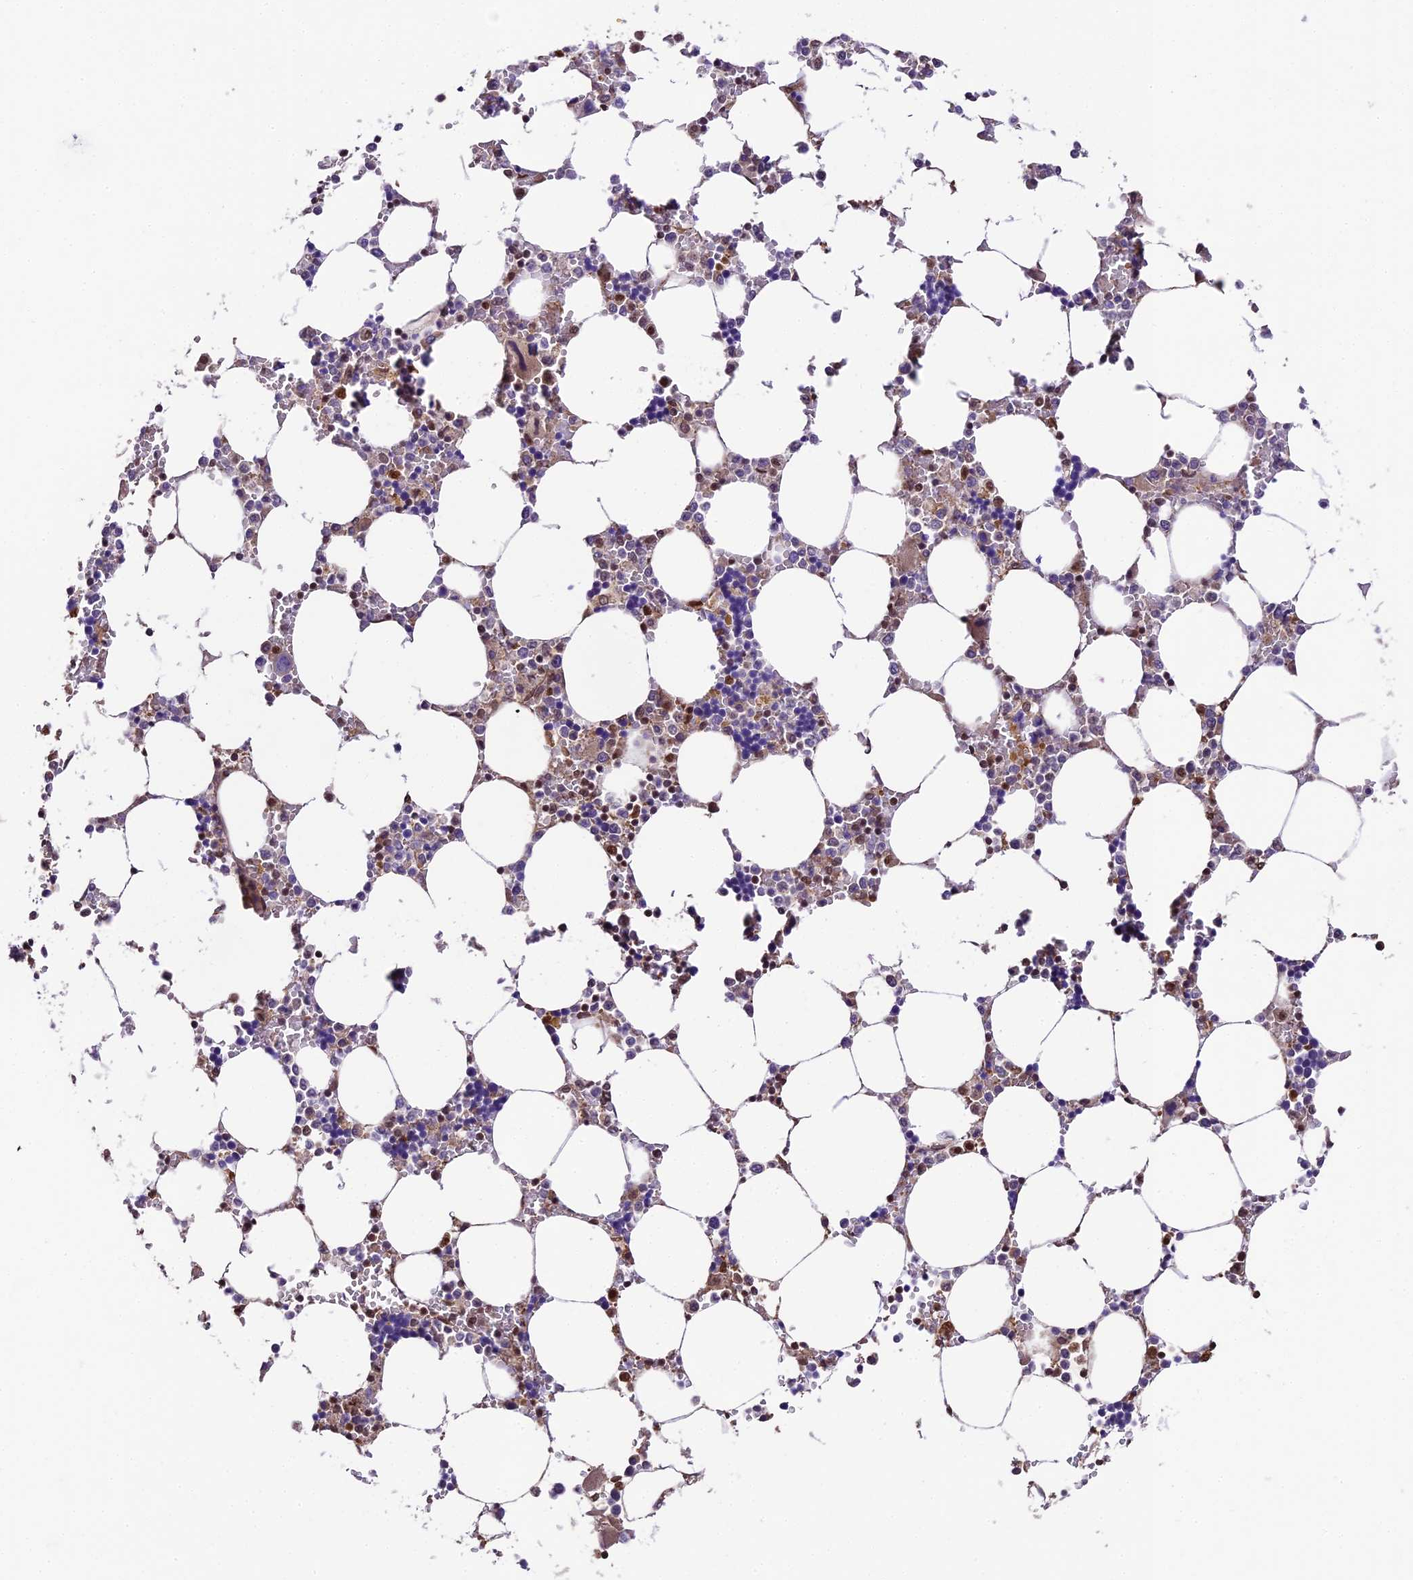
{"staining": {"intensity": "strong", "quantity": "25%-75%", "location": "nuclear"}, "tissue": "bone marrow", "cell_type": "Hematopoietic cells", "image_type": "normal", "snomed": [{"axis": "morphology", "description": "Normal tissue, NOS"}, {"axis": "topography", "description": "Bone marrow"}], "caption": "Immunohistochemistry (IHC) micrograph of benign bone marrow: human bone marrow stained using immunohistochemistry reveals high levels of strong protein expression localized specifically in the nuclear of hematopoietic cells, appearing as a nuclear brown color.", "gene": "TRIM22", "patient": {"sex": "male", "age": 64}}